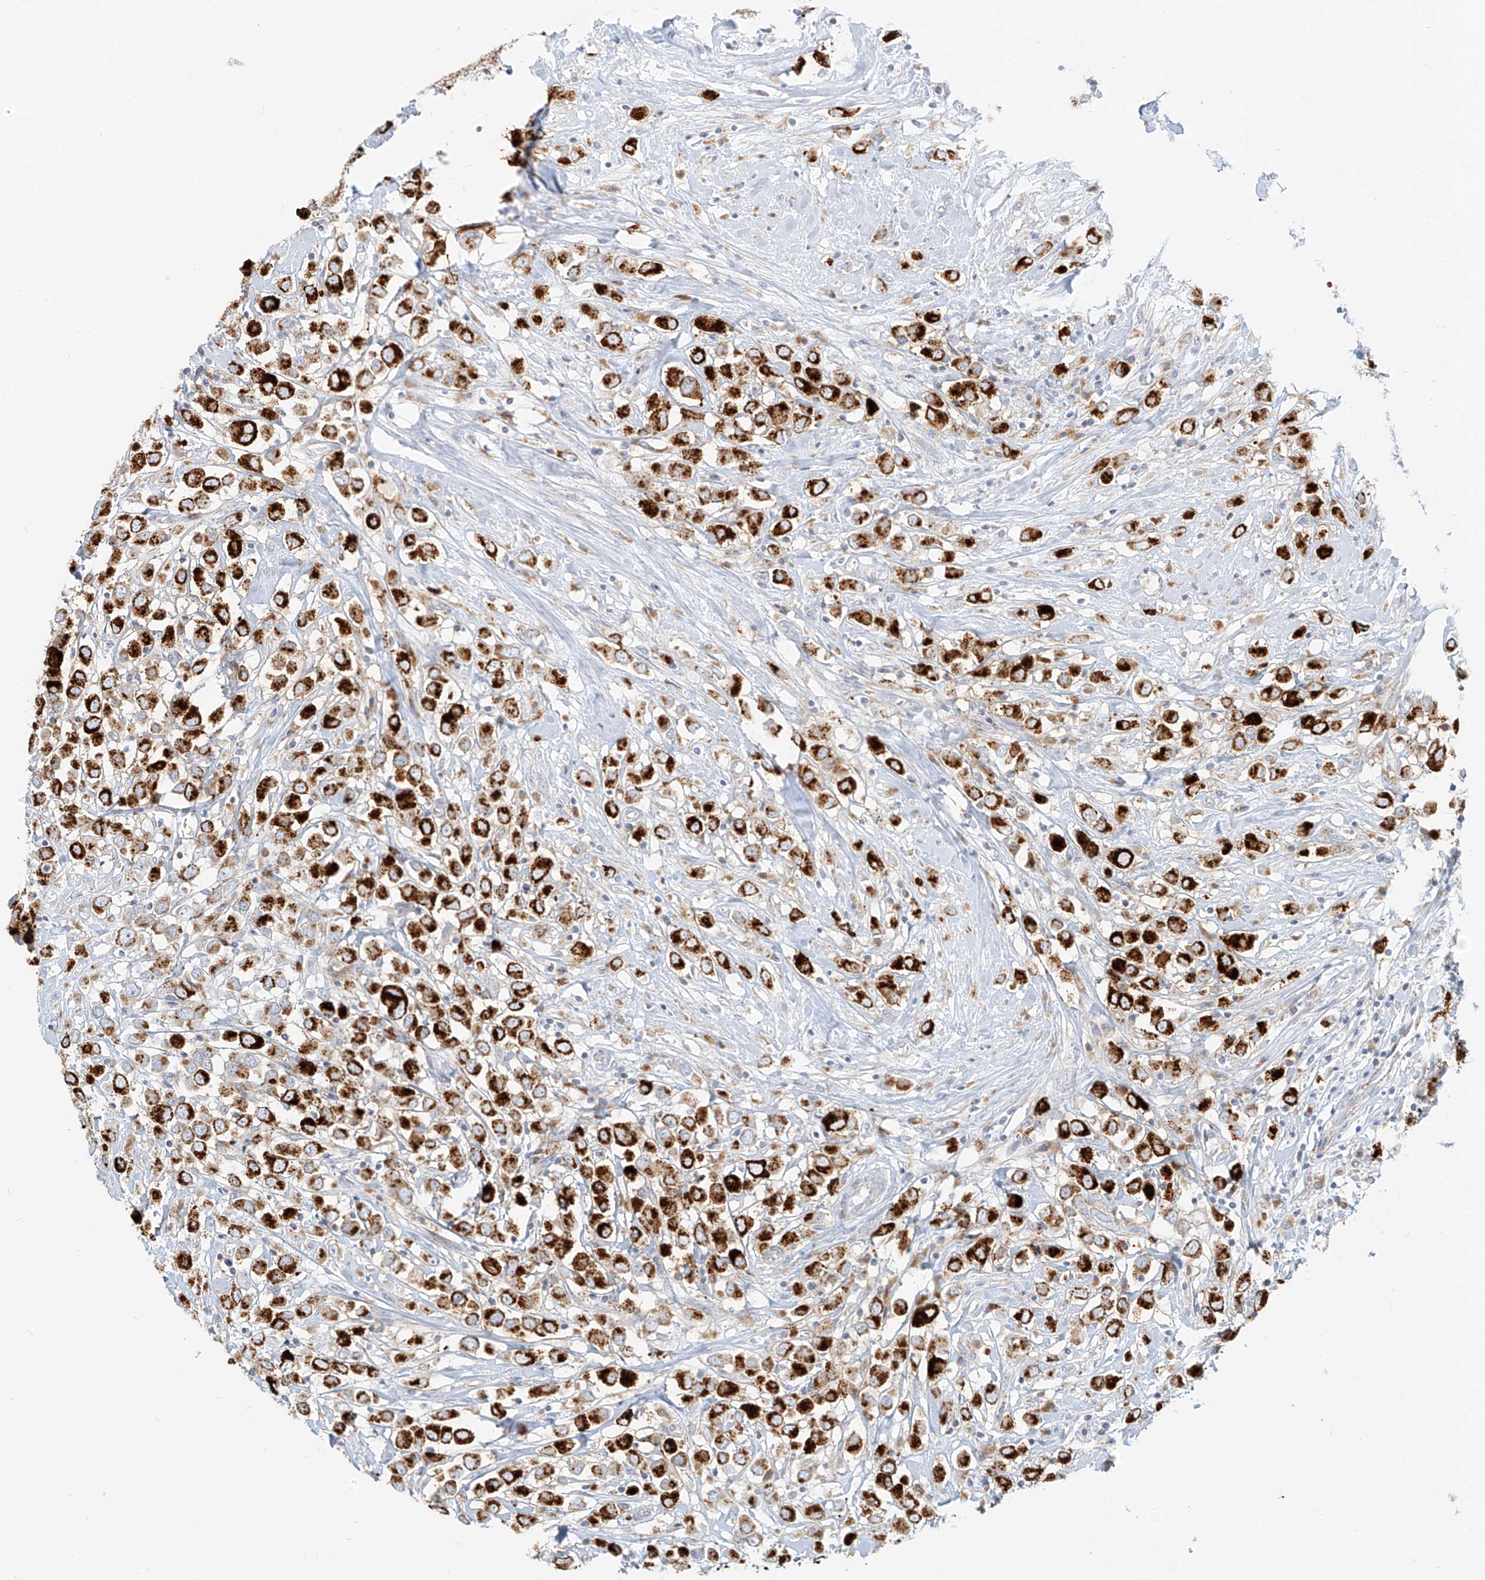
{"staining": {"intensity": "strong", "quantity": ">75%", "location": "cytoplasmic/membranous"}, "tissue": "breast cancer", "cell_type": "Tumor cells", "image_type": "cancer", "snomed": [{"axis": "morphology", "description": "Duct carcinoma"}, {"axis": "topography", "description": "Breast"}], "caption": "Human breast cancer stained with a protein marker demonstrates strong staining in tumor cells.", "gene": "SLC35F6", "patient": {"sex": "female", "age": 61}}